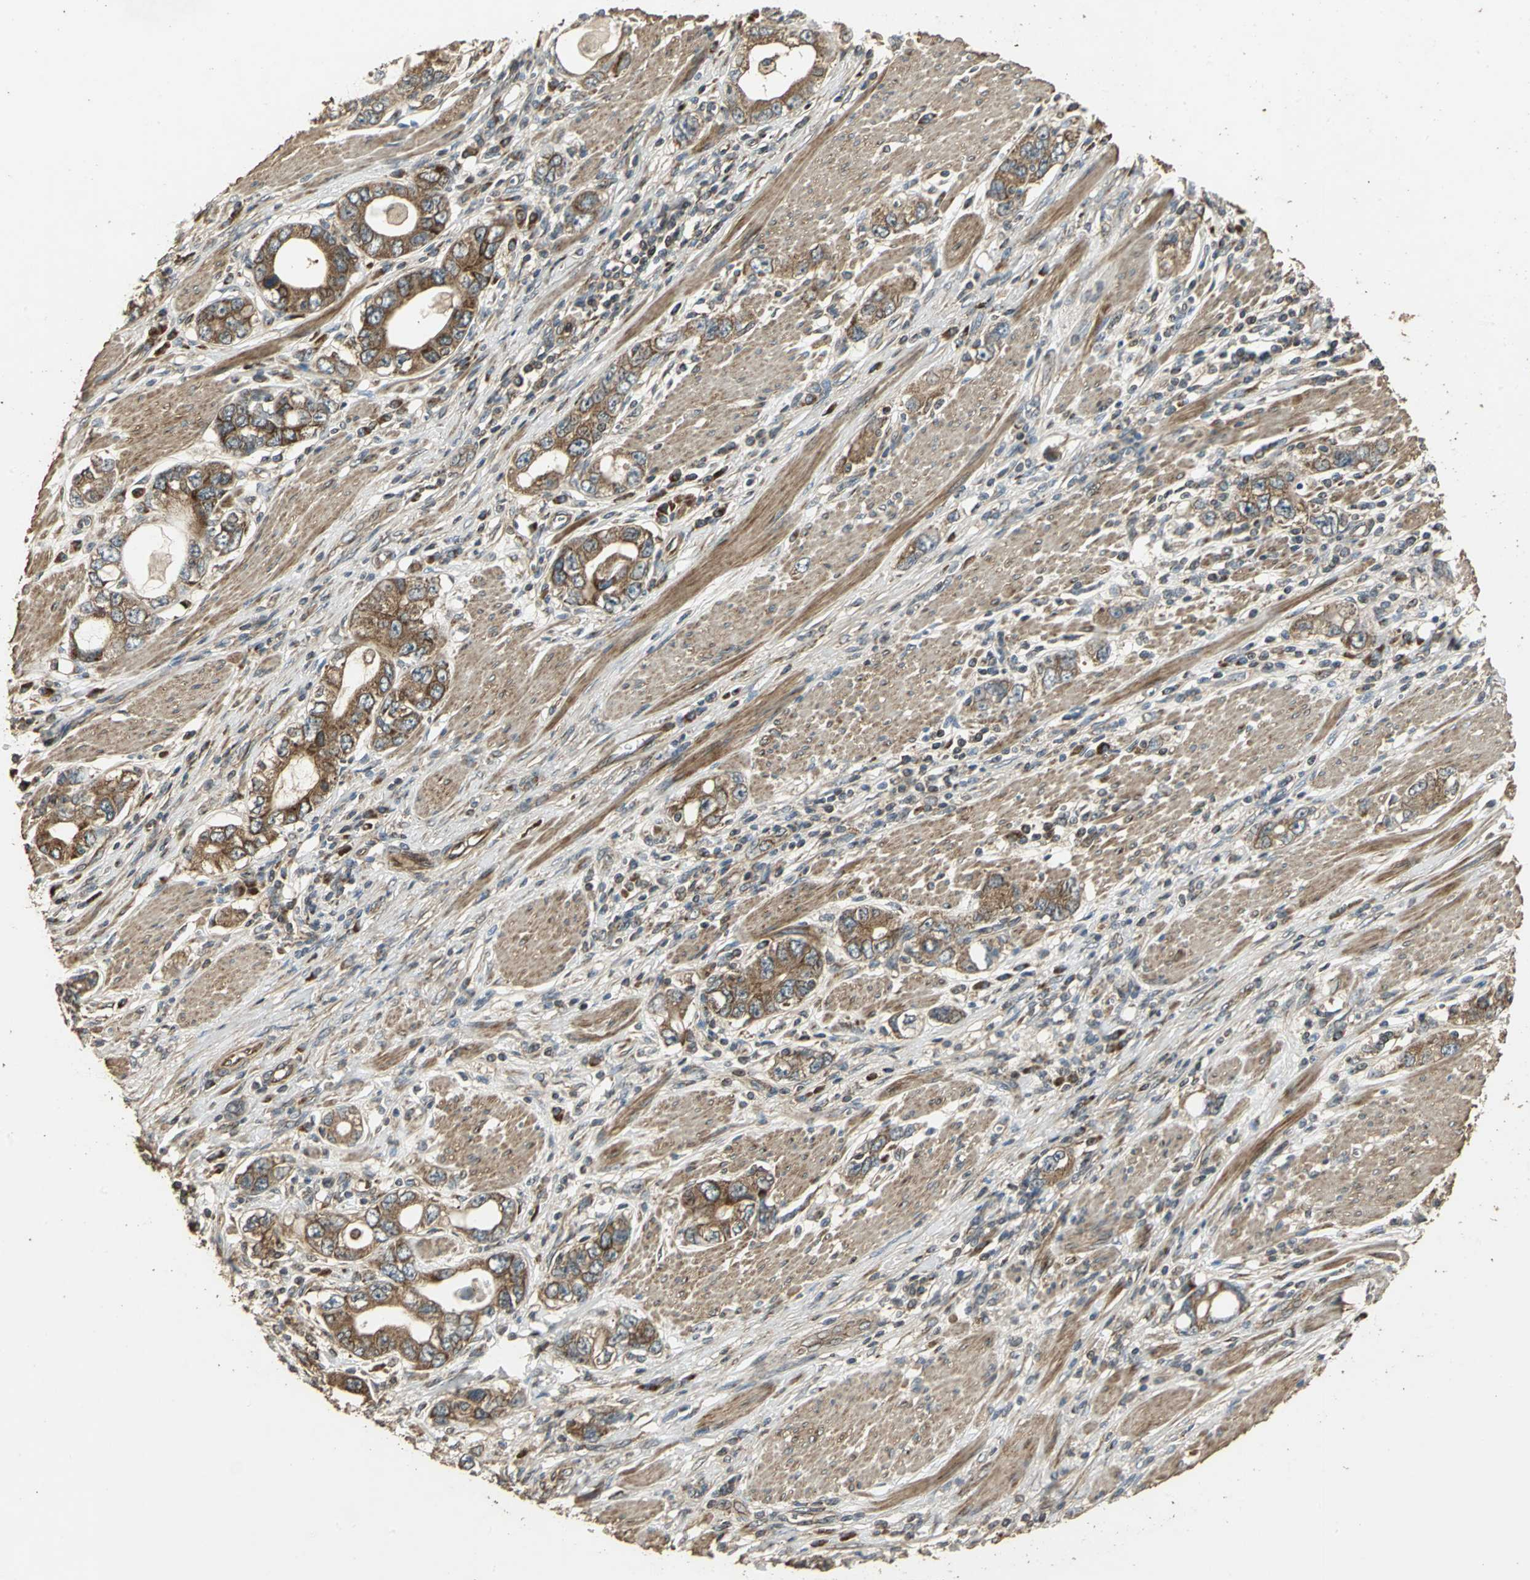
{"staining": {"intensity": "moderate", "quantity": ">75%", "location": "cytoplasmic/membranous"}, "tissue": "stomach cancer", "cell_type": "Tumor cells", "image_type": "cancer", "snomed": [{"axis": "morphology", "description": "Adenocarcinoma, NOS"}, {"axis": "topography", "description": "Stomach, lower"}], "caption": "This photomicrograph exhibits immunohistochemistry (IHC) staining of stomach cancer, with medium moderate cytoplasmic/membranous positivity in about >75% of tumor cells.", "gene": "KANK1", "patient": {"sex": "female", "age": 93}}